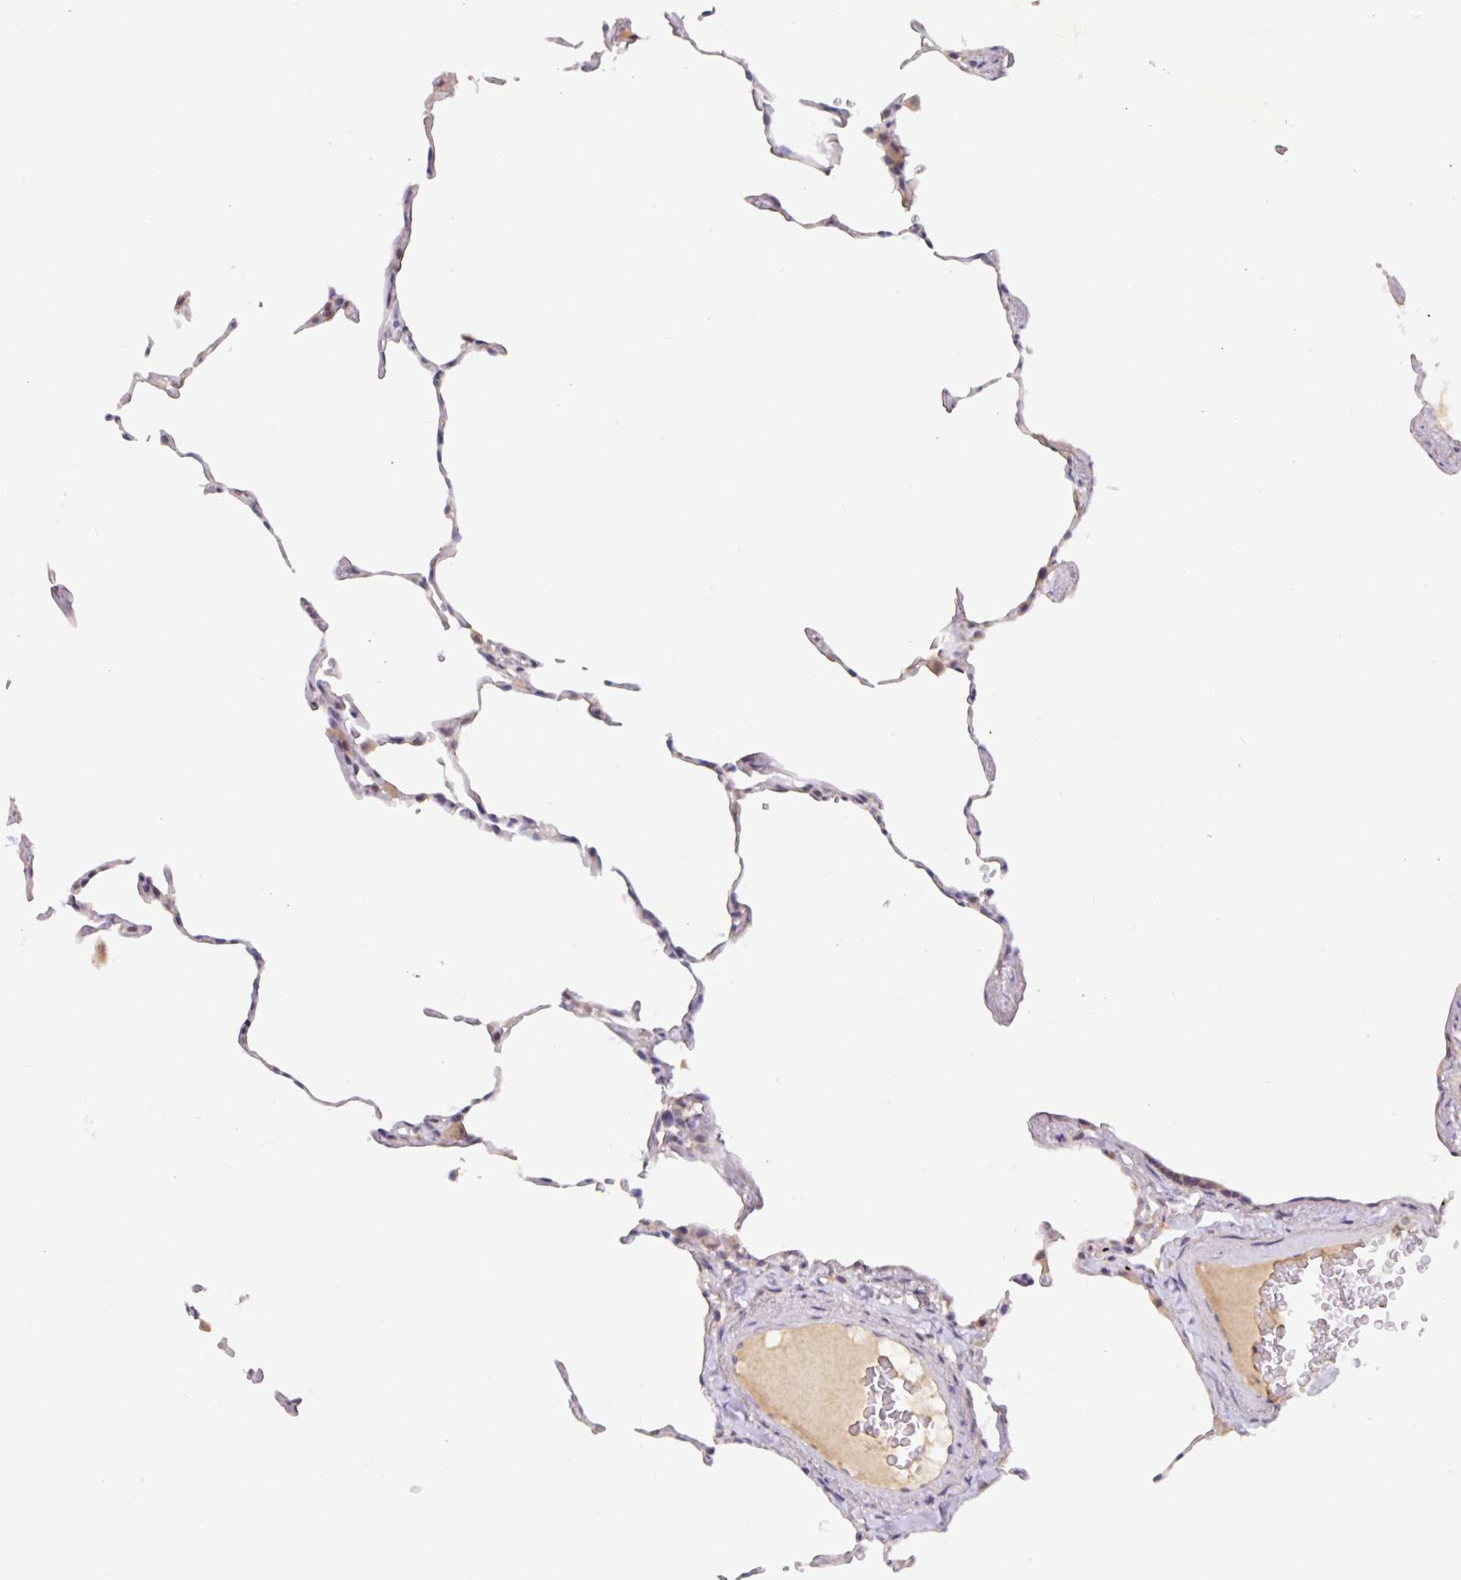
{"staining": {"intensity": "weak", "quantity": "<25%", "location": "cytoplasmic/membranous"}, "tissue": "lung", "cell_type": "Alveolar cells", "image_type": "normal", "snomed": [{"axis": "morphology", "description": "Normal tissue, NOS"}, {"axis": "topography", "description": "Lung"}], "caption": "Immunohistochemistry (IHC) of normal human lung displays no positivity in alveolar cells.", "gene": "HEPN1", "patient": {"sex": "female", "age": 57}}